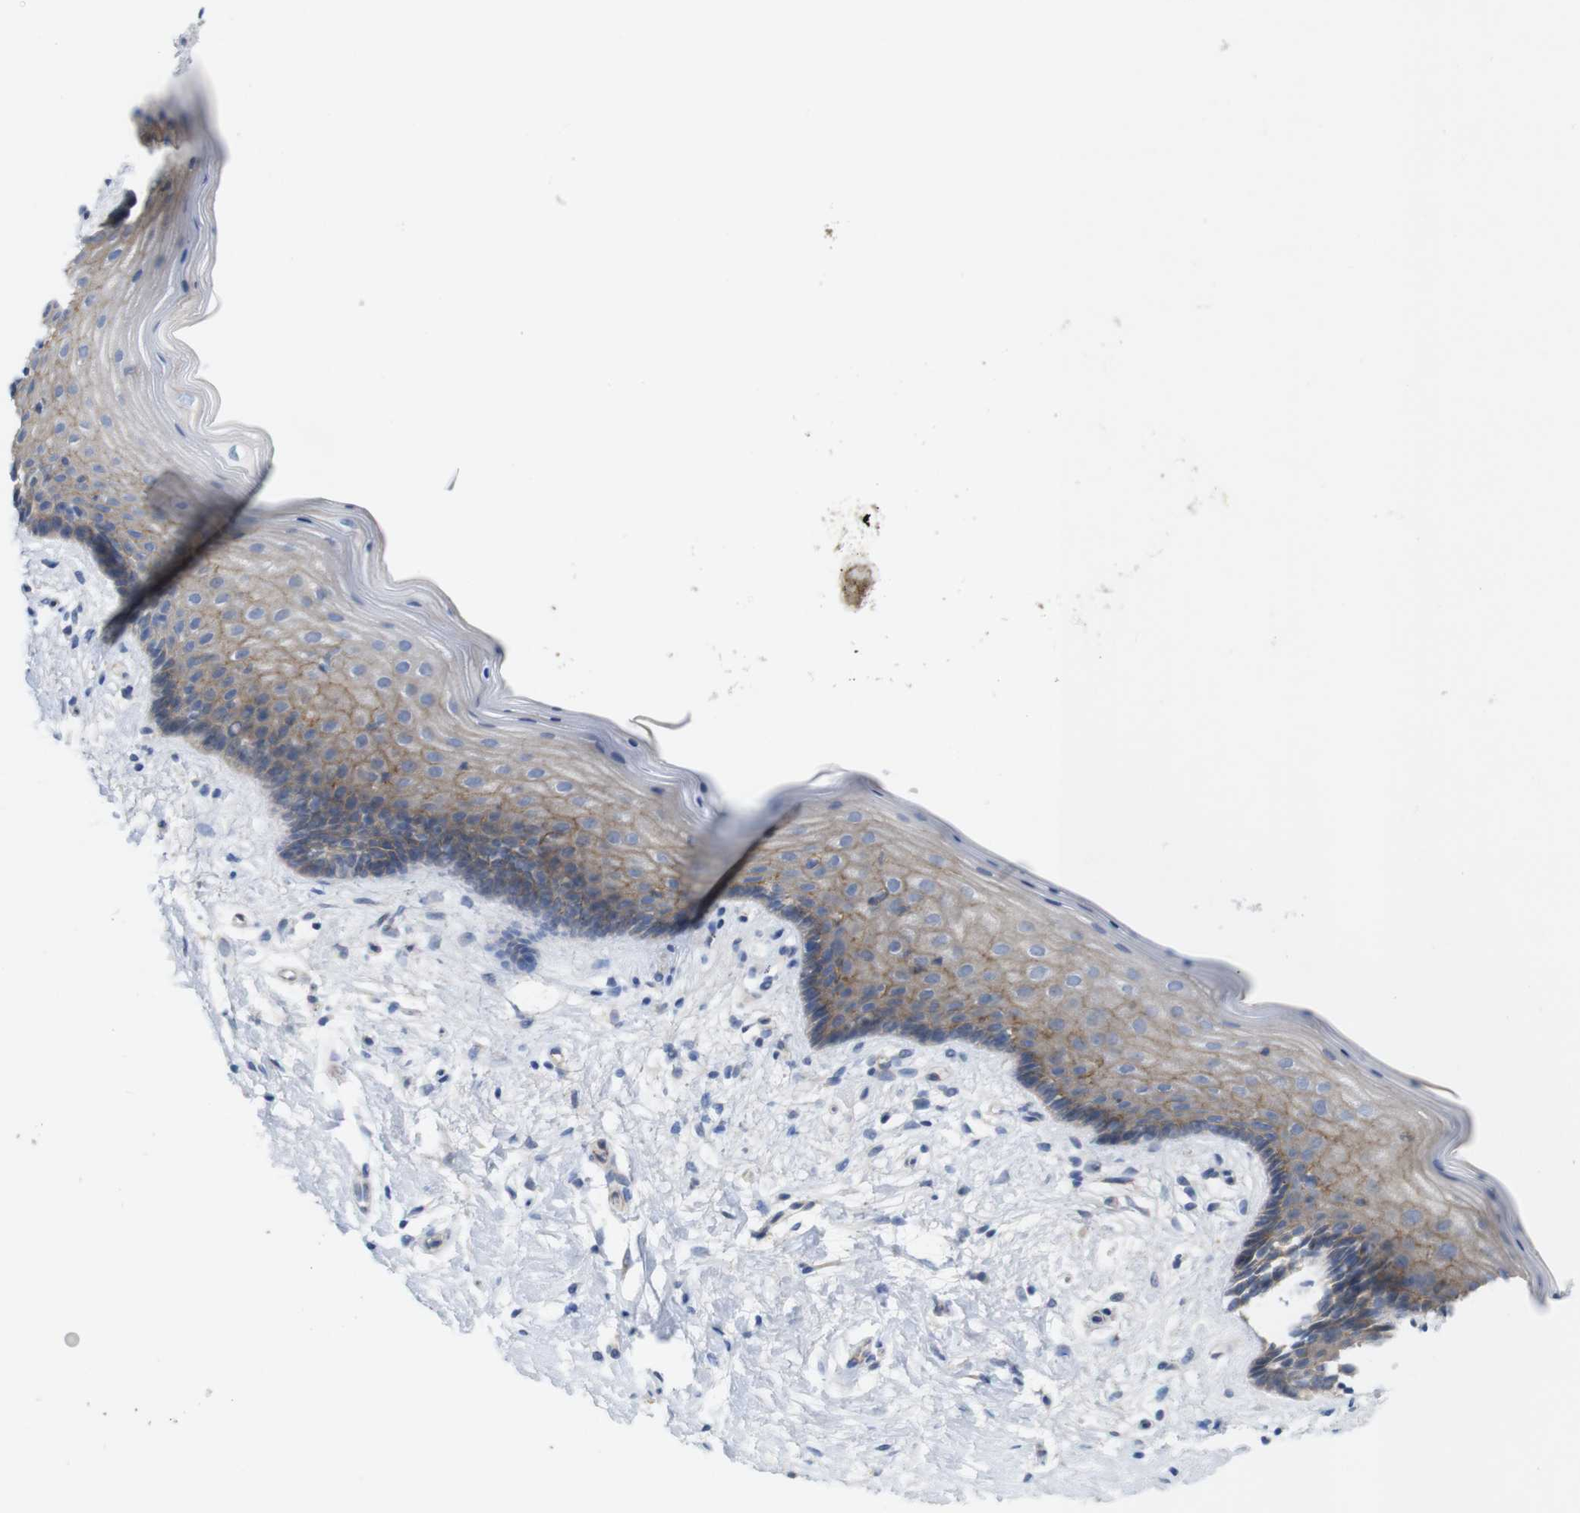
{"staining": {"intensity": "moderate", "quantity": "25%-75%", "location": "cytoplasmic/membranous"}, "tissue": "vagina", "cell_type": "Squamous epithelial cells", "image_type": "normal", "snomed": [{"axis": "morphology", "description": "Normal tissue, NOS"}, {"axis": "topography", "description": "Vagina"}], "caption": "Protein staining by immunohistochemistry reveals moderate cytoplasmic/membranous staining in approximately 25%-75% of squamous epithelial cells in benign vagina.", "gene": "KIDINS220", "patient": {"sex": "female", "age": 44}}